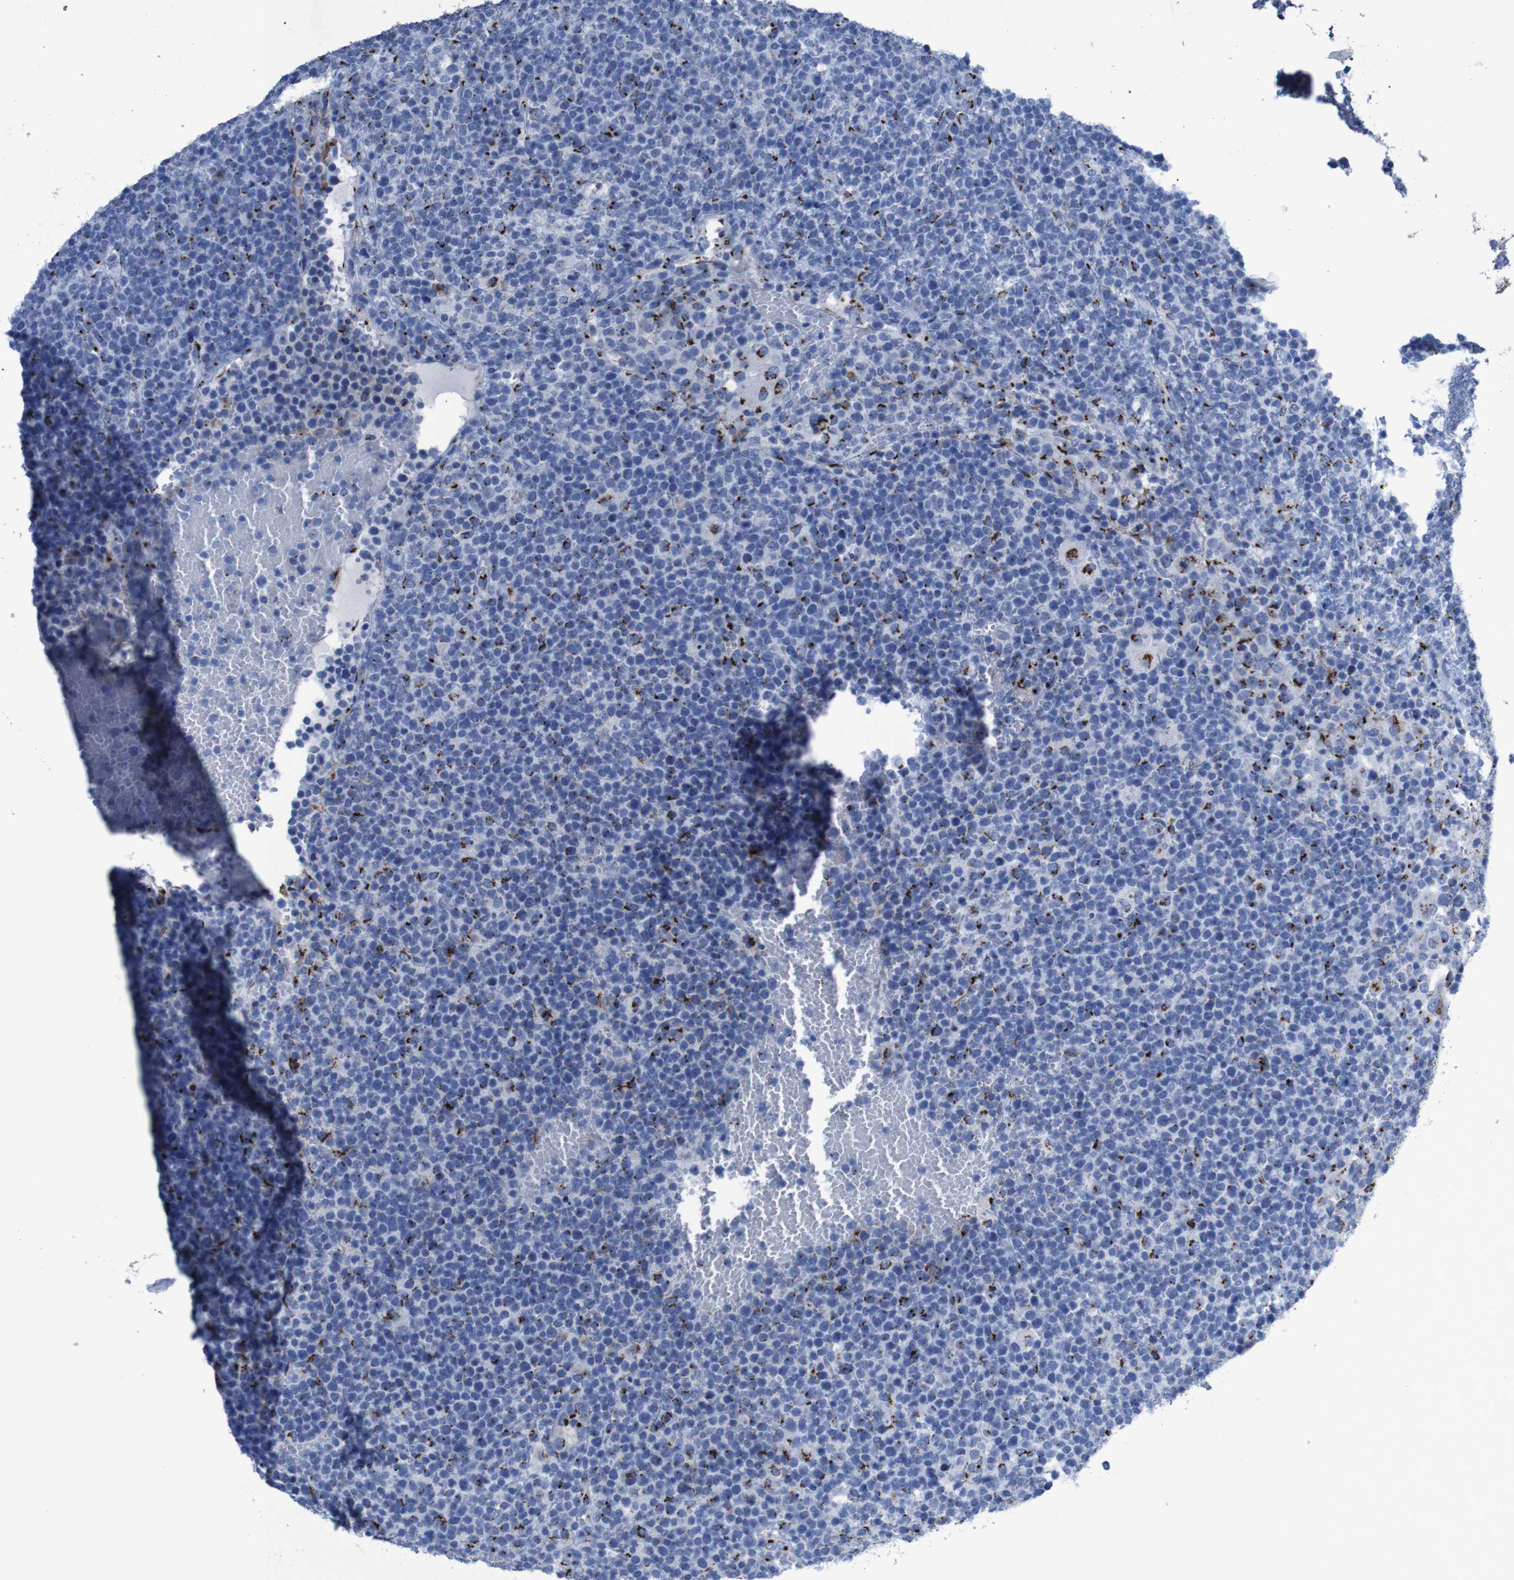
{"staining": {"intensity": "strong", "quantity": "25%-75%", "location": "cytoplasmic/membranous"}, "tissue": "lymphoma", "cell_type": "Tumor cells", "image_type": "cancer", "snomed": [{"axis": "morphology", "description": "Malignant lymphoma, non-Hodgkin's type, High grade"}, {"axis": "topography", "description": "Lymph node"}], "caption": "This micrograph shows lymphoma stained with immunohistochemistry to label a protein in brown. The cytoplasmic/membranous of tumor cells show strong positivity for the protein. Nuclei are counter-stained blue.", "gene": "GOLM1", "patient": {"sex": "male", "age": 61}}